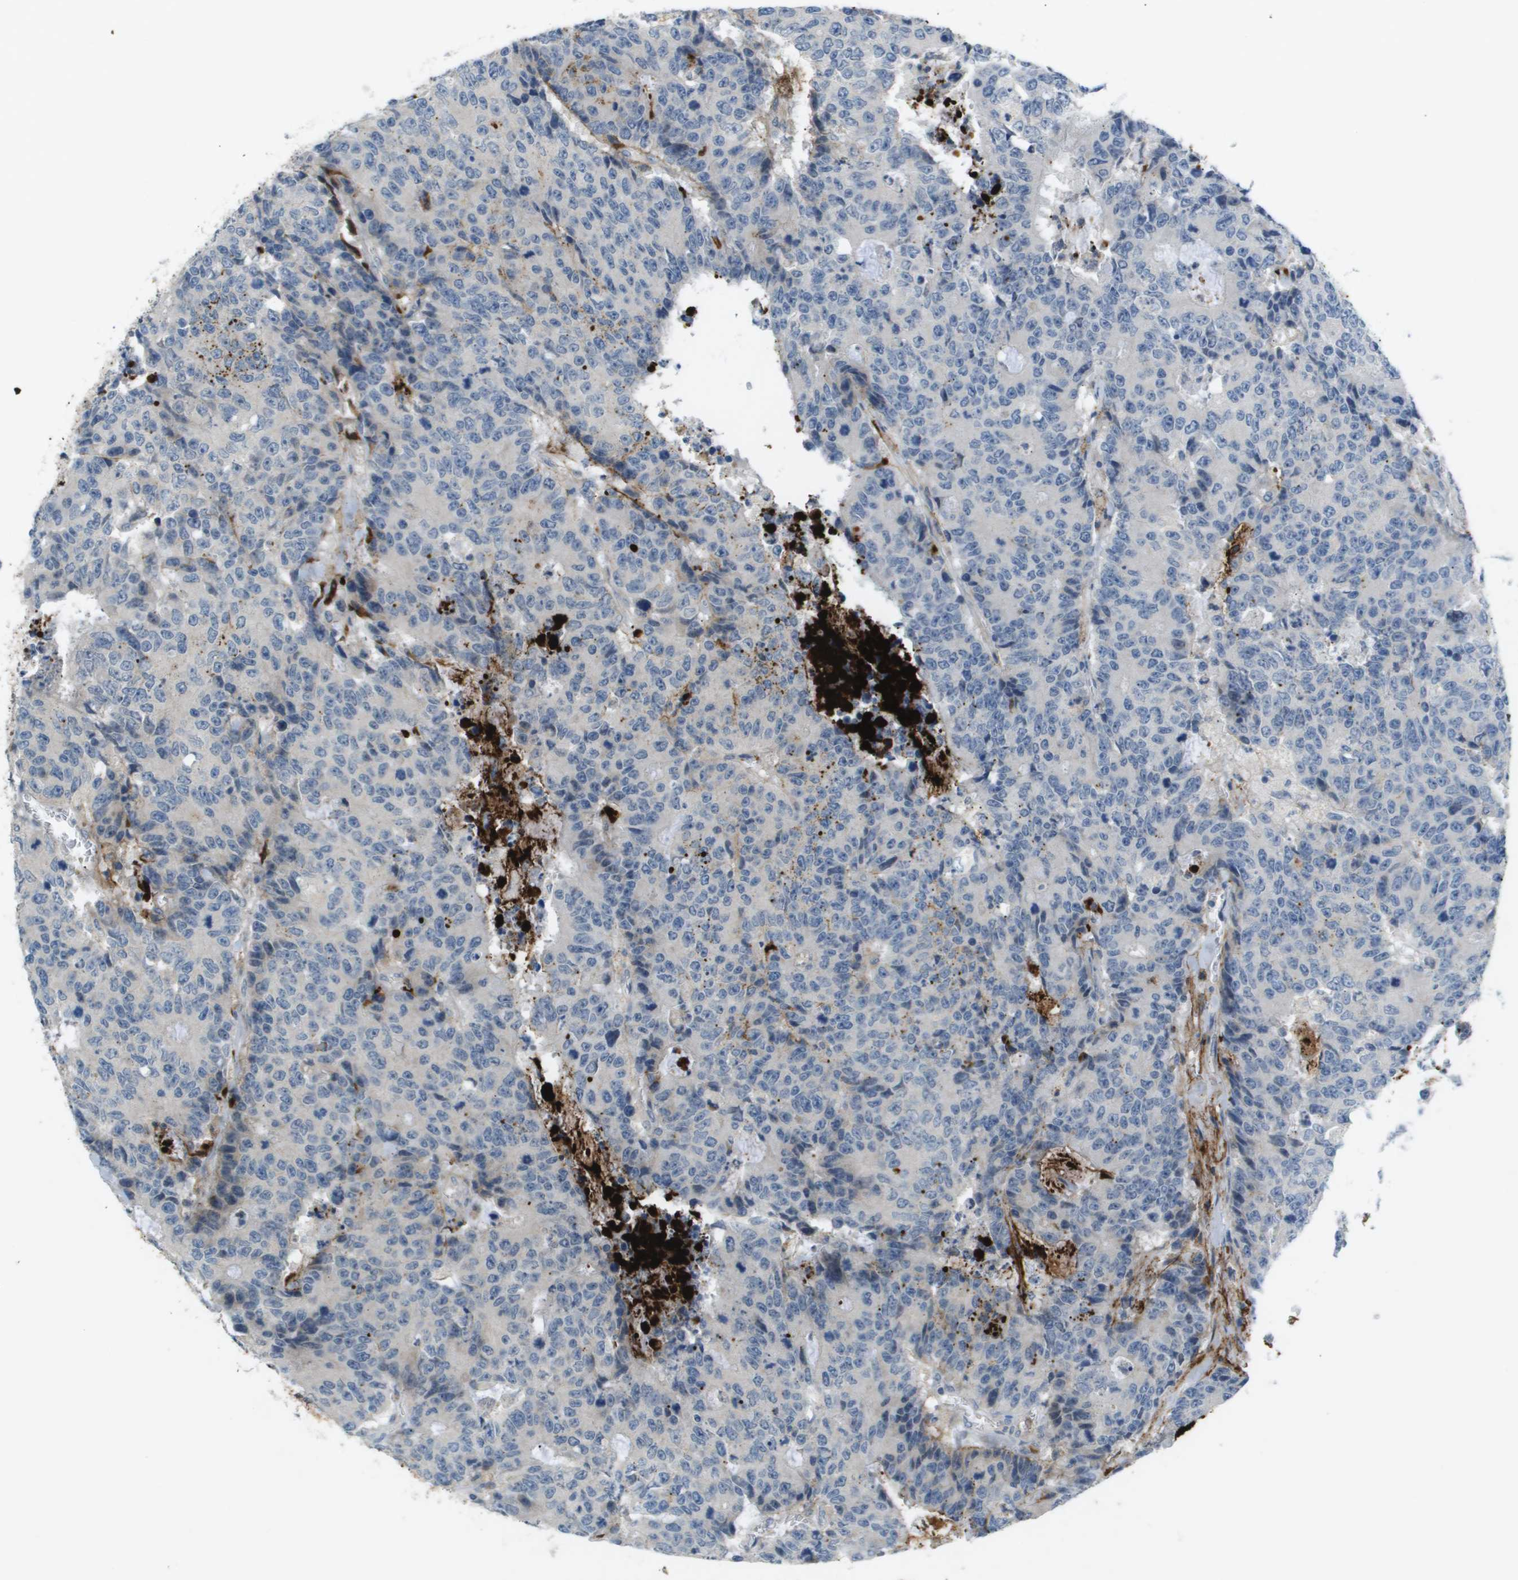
{"staining": {"intensity": "negative", "quantity": "none", "location": "none"}, "tissue": "colorectal cancer", "cell_type": "Tumor cells", "image_type": "cancer", "snomed": [{"axis": "morphology", "description": "Adenocarcinoma, NOS"}, {"axis": "topography", "description": "Colon"}], "caption": "Tumor cells show no significant staining in adenocarcinoma (colorectal).", "gene": "VTN", "patient": {"sex": "female", "age": 86}}